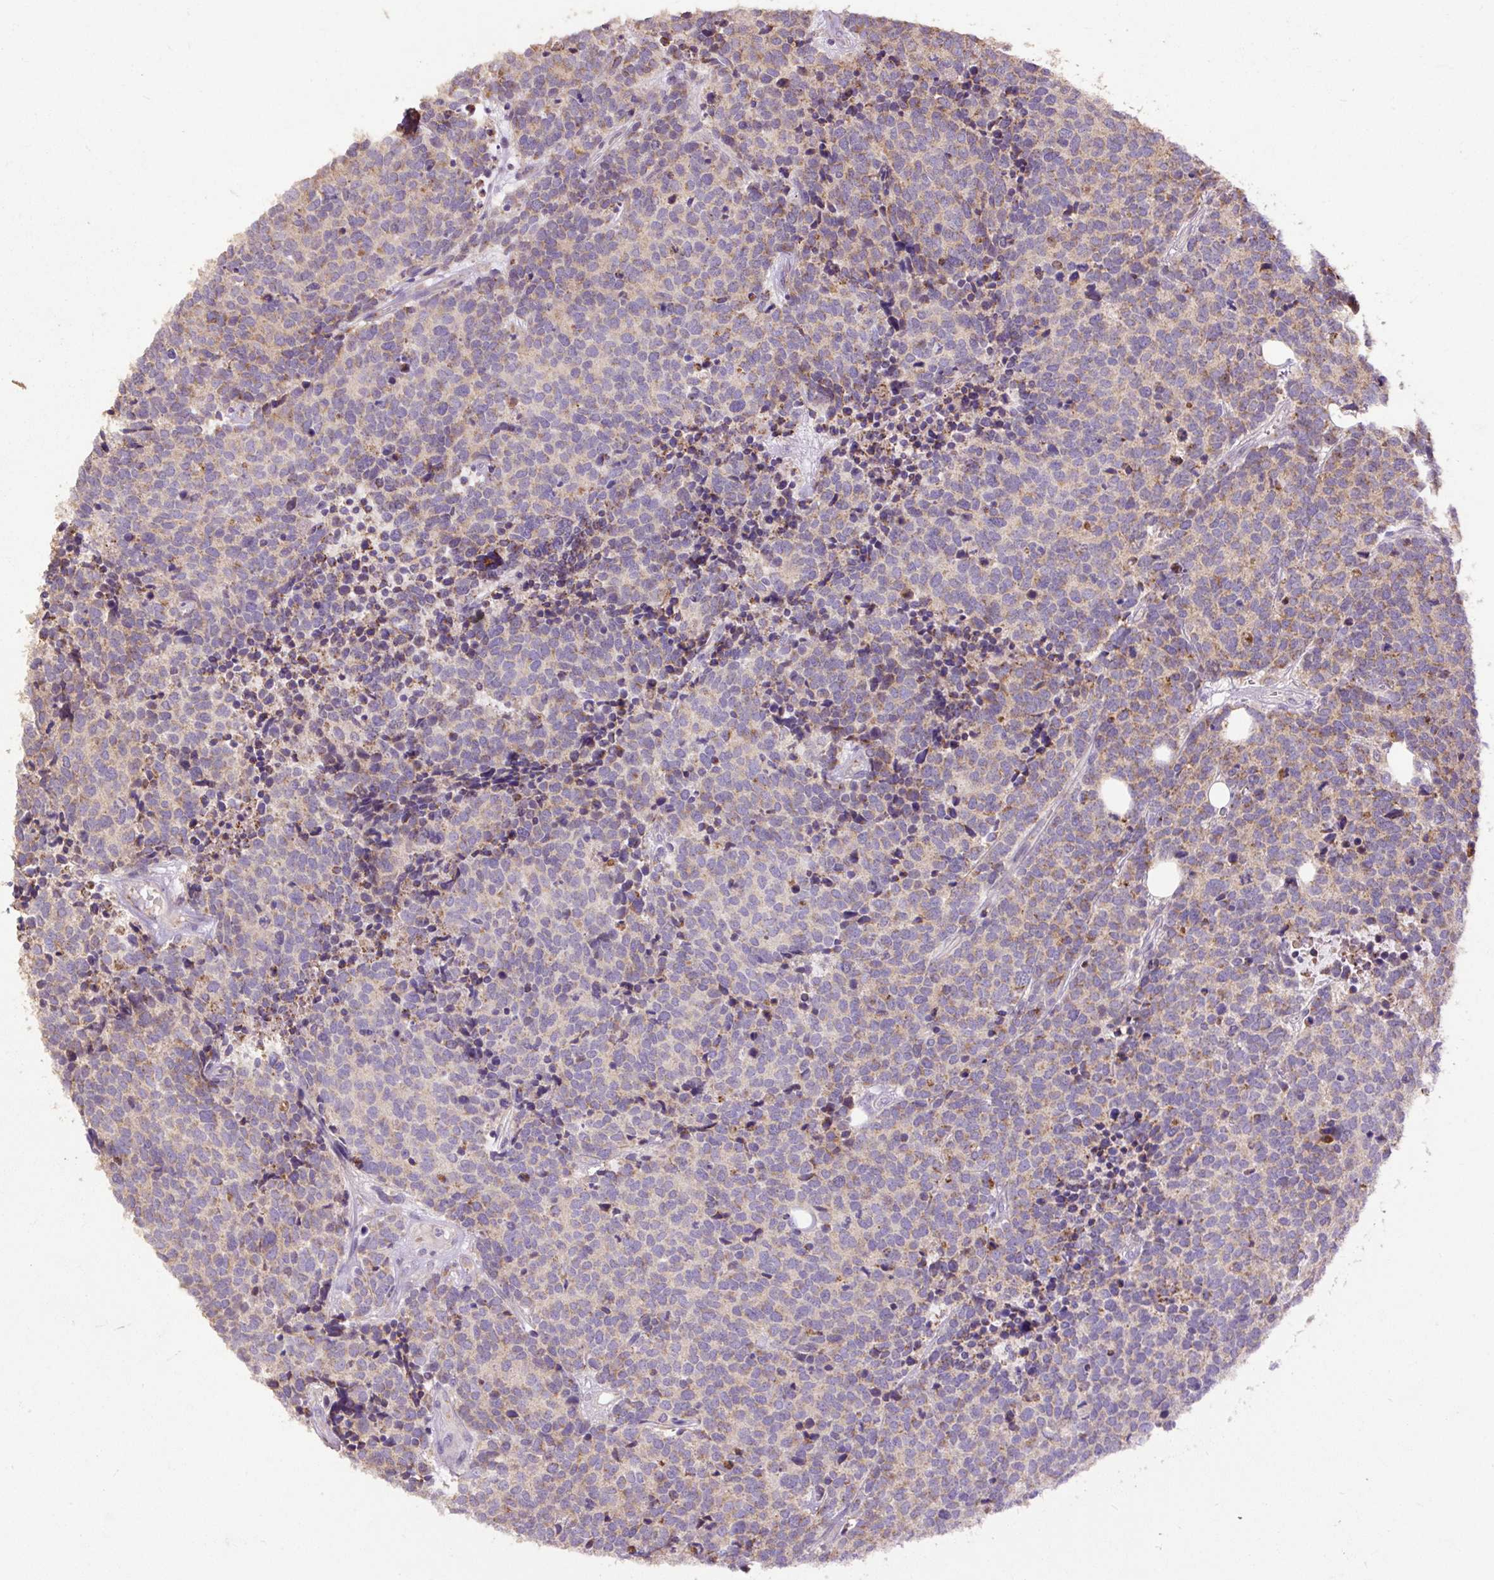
{"staining": {"intensity": "moderate", "quantity": "25%-75%", "location": "cytoplasmic/membranous"}, "tissue": "carcinoid", "cell_type": "Tumor cells", "image_type": "cancer", "snomed": [{"axis": "morphology", "description": "Carcinoid, malignant, NOS"}, {"axis": "topography", "description": "Skin"}], "caption": "Malignant carcinoid stained with immunohistochemistry displays moderate cytoplasmic/membranous positivity in approximately 25%-75% of tumor cells.", "gene": "ABR", "patient": {"sex": "female", "age": 79}}